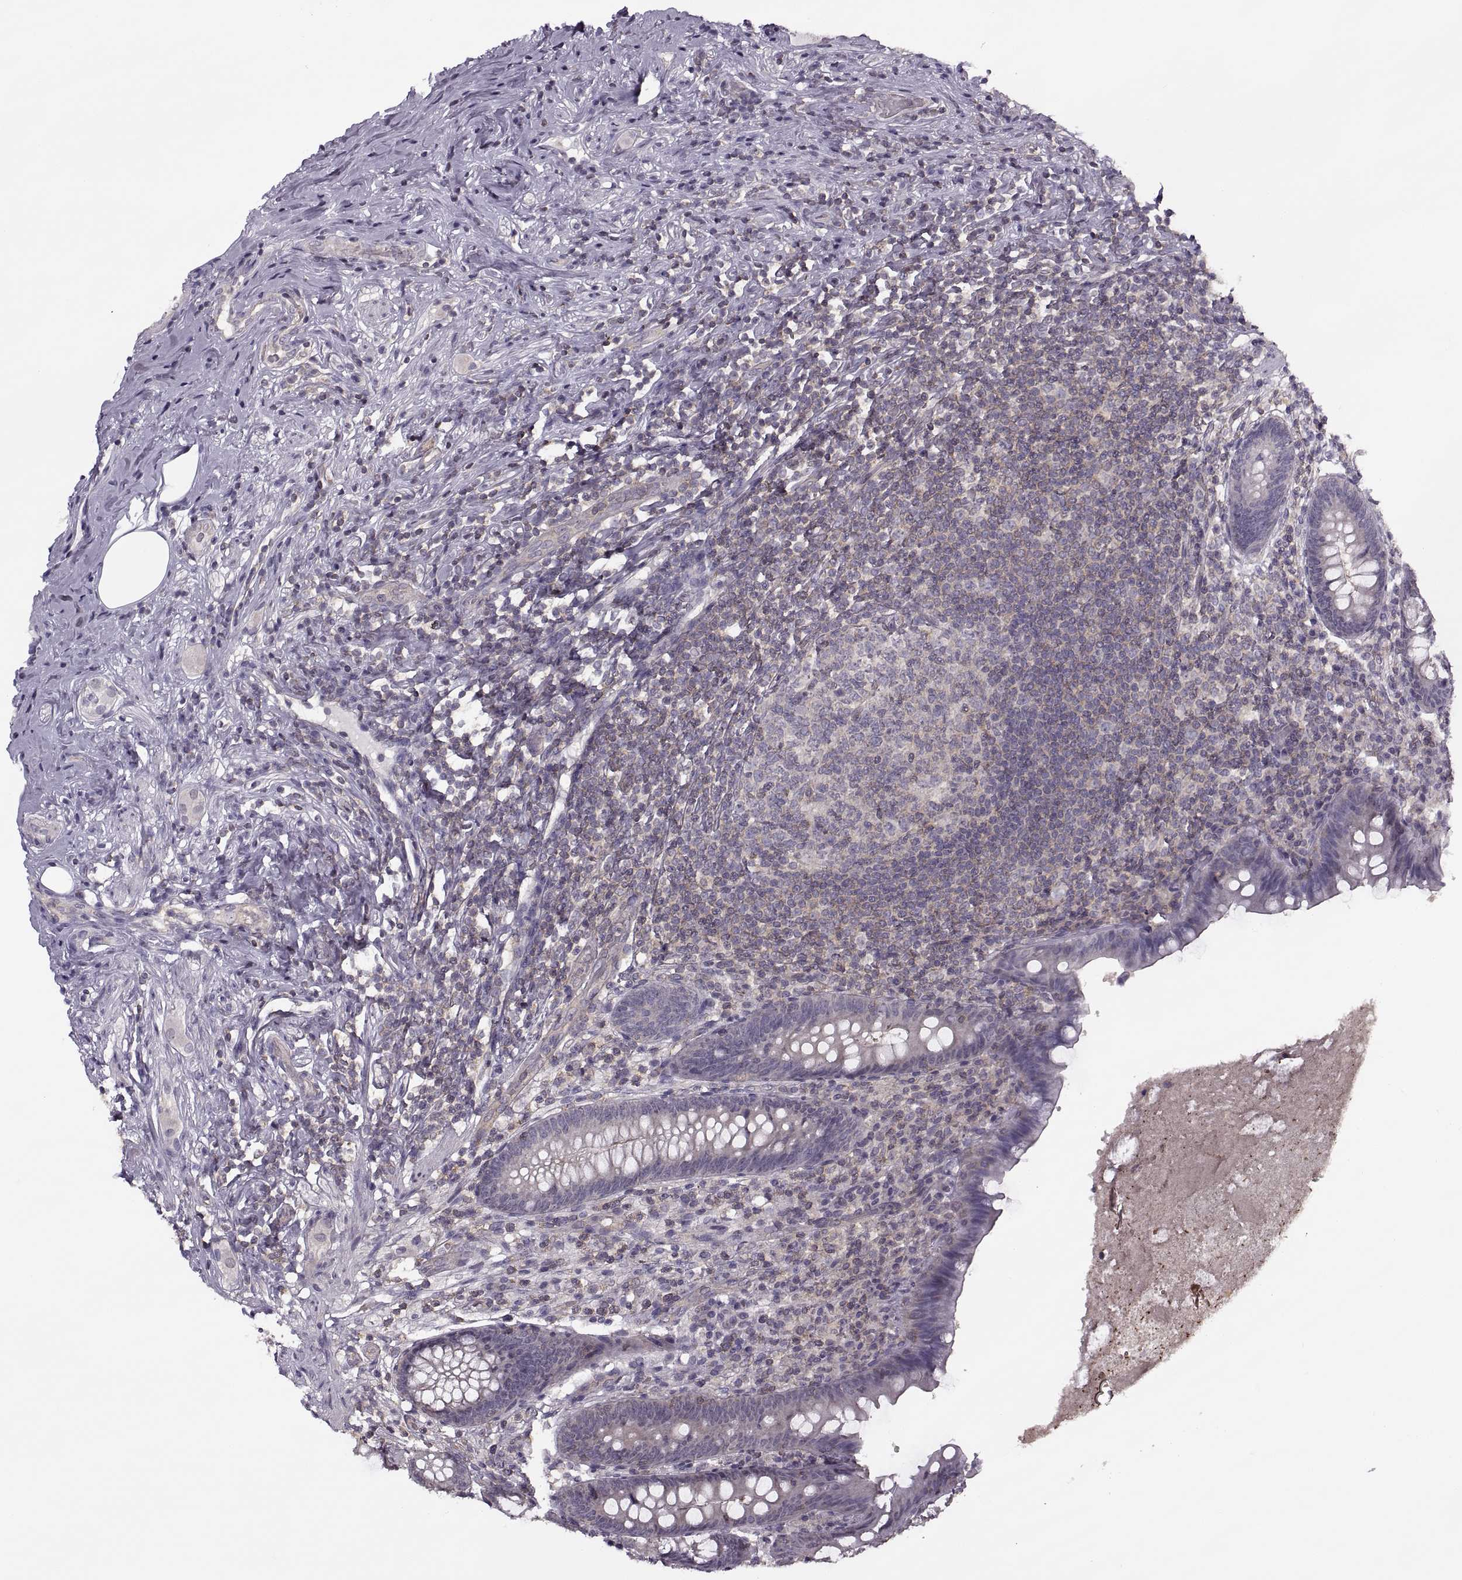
{"staining": {"intensity": "negative", "quantity": "none", "location": "none"}, "tissue": "appendix", "cell_type": "Glandular cells", "image_type": "normal", "snomed": [{"axis": "morphology", "description": "Normal tissue, NOS"}, {"axis": "topography", "description": "Appendix"}], "caption": "Immunohistochemistry (IHC) image of benign appendix: human appendix stained with DAB demonstrates no significant protein staining in glandular cells.", "gene": "LUZP2", "patient": {"sex": "male", "age": 47}}